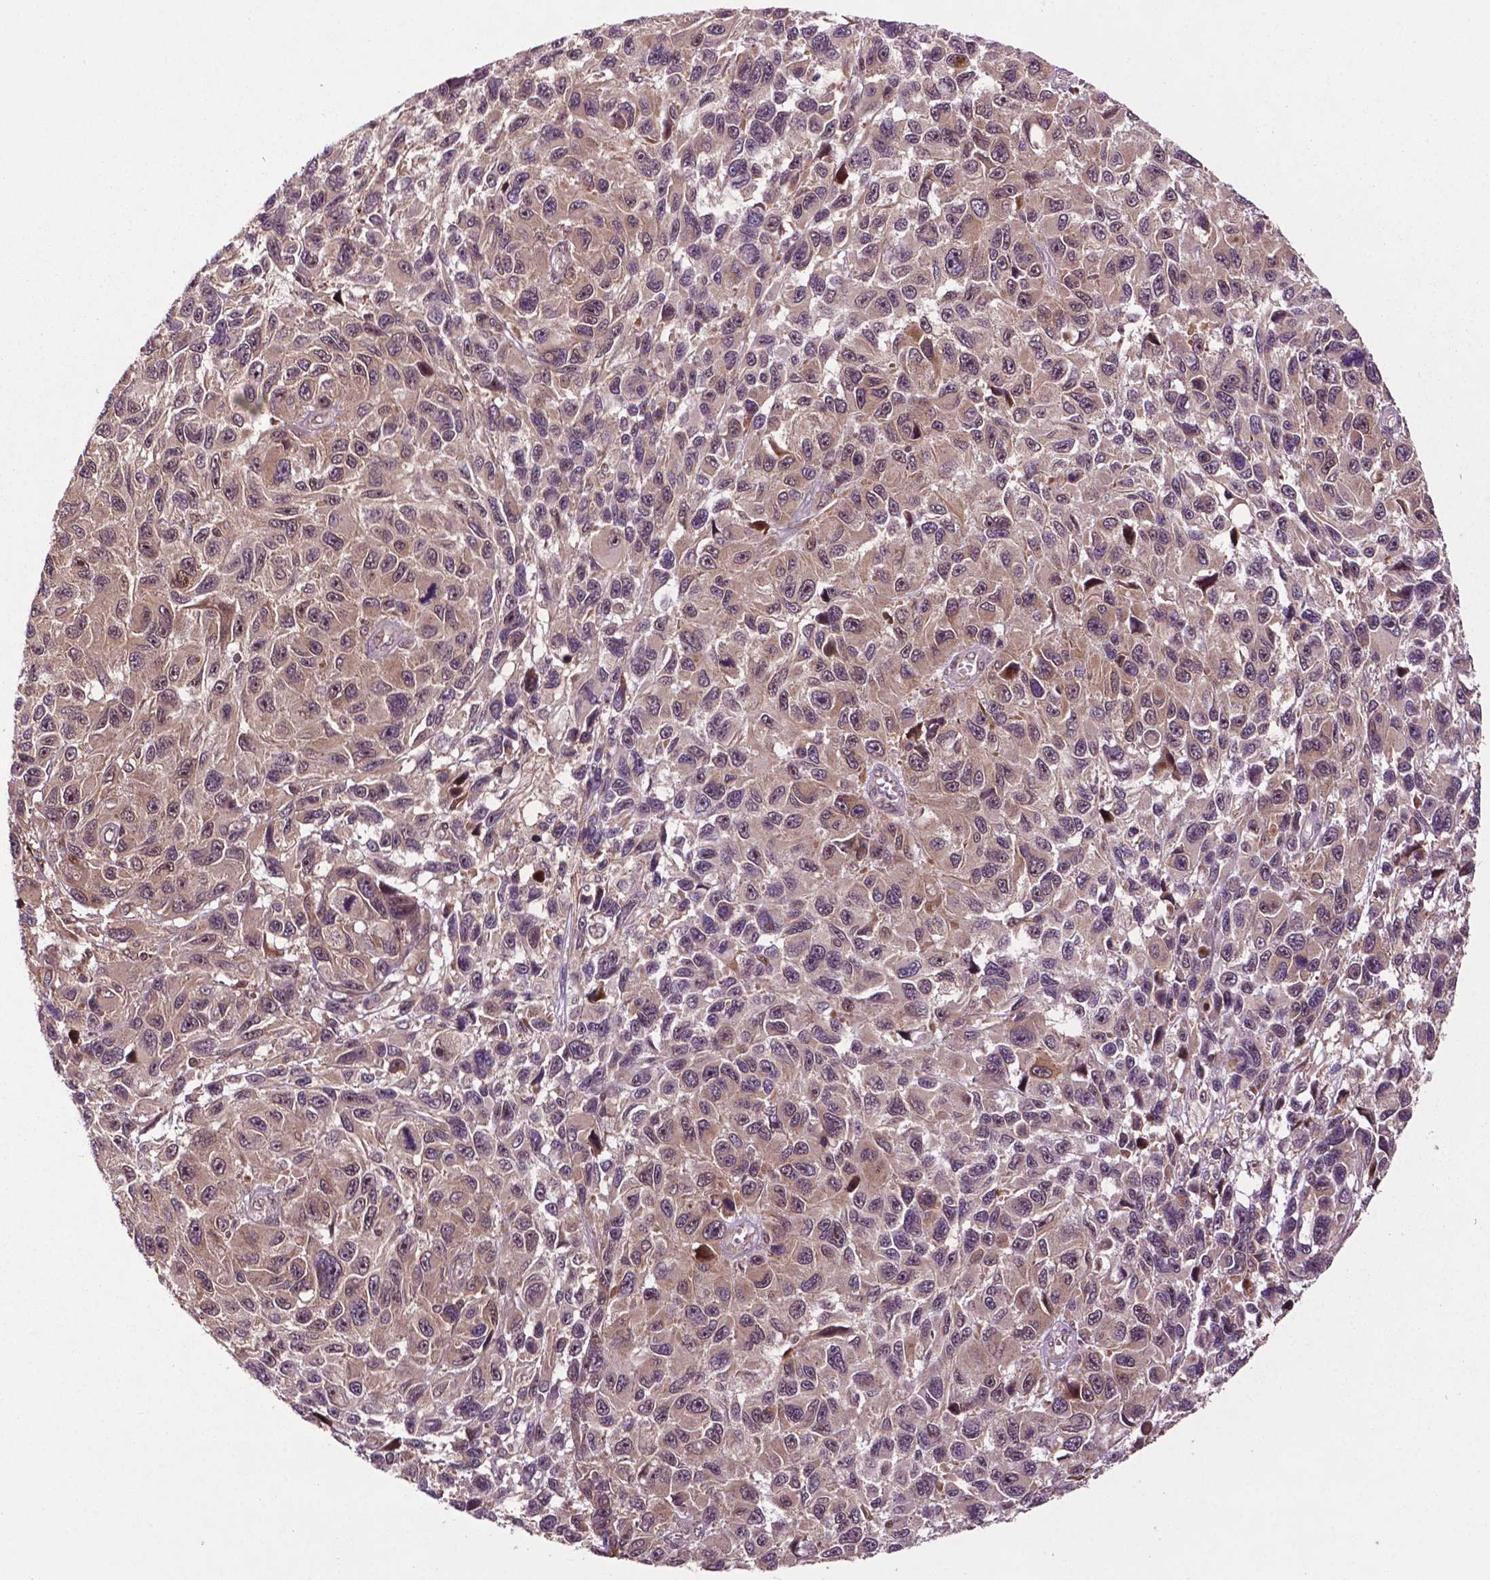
{"staining": {"intensity": "weak", "quantity": "25%-75%", "location": "cytoplasmic/membranous,nuclear"}, "tissue": "melanoma", "cell_type": "Tumor cells", "image_type": "cancer", "snomed": [{"axis": "morphology", "description": "Malignant melanoma, NOS"}, {"axis": "topography", "description": "Skin"}], "caption": "Immunohistochemical staining of human malignant melanoma reveals weak cytoplasmic/membranous and nuclear protein positivity in about 25%-75% of tumor cells.", "gene": "TMX2", "patient": {"sex": "male", "age": 53}}